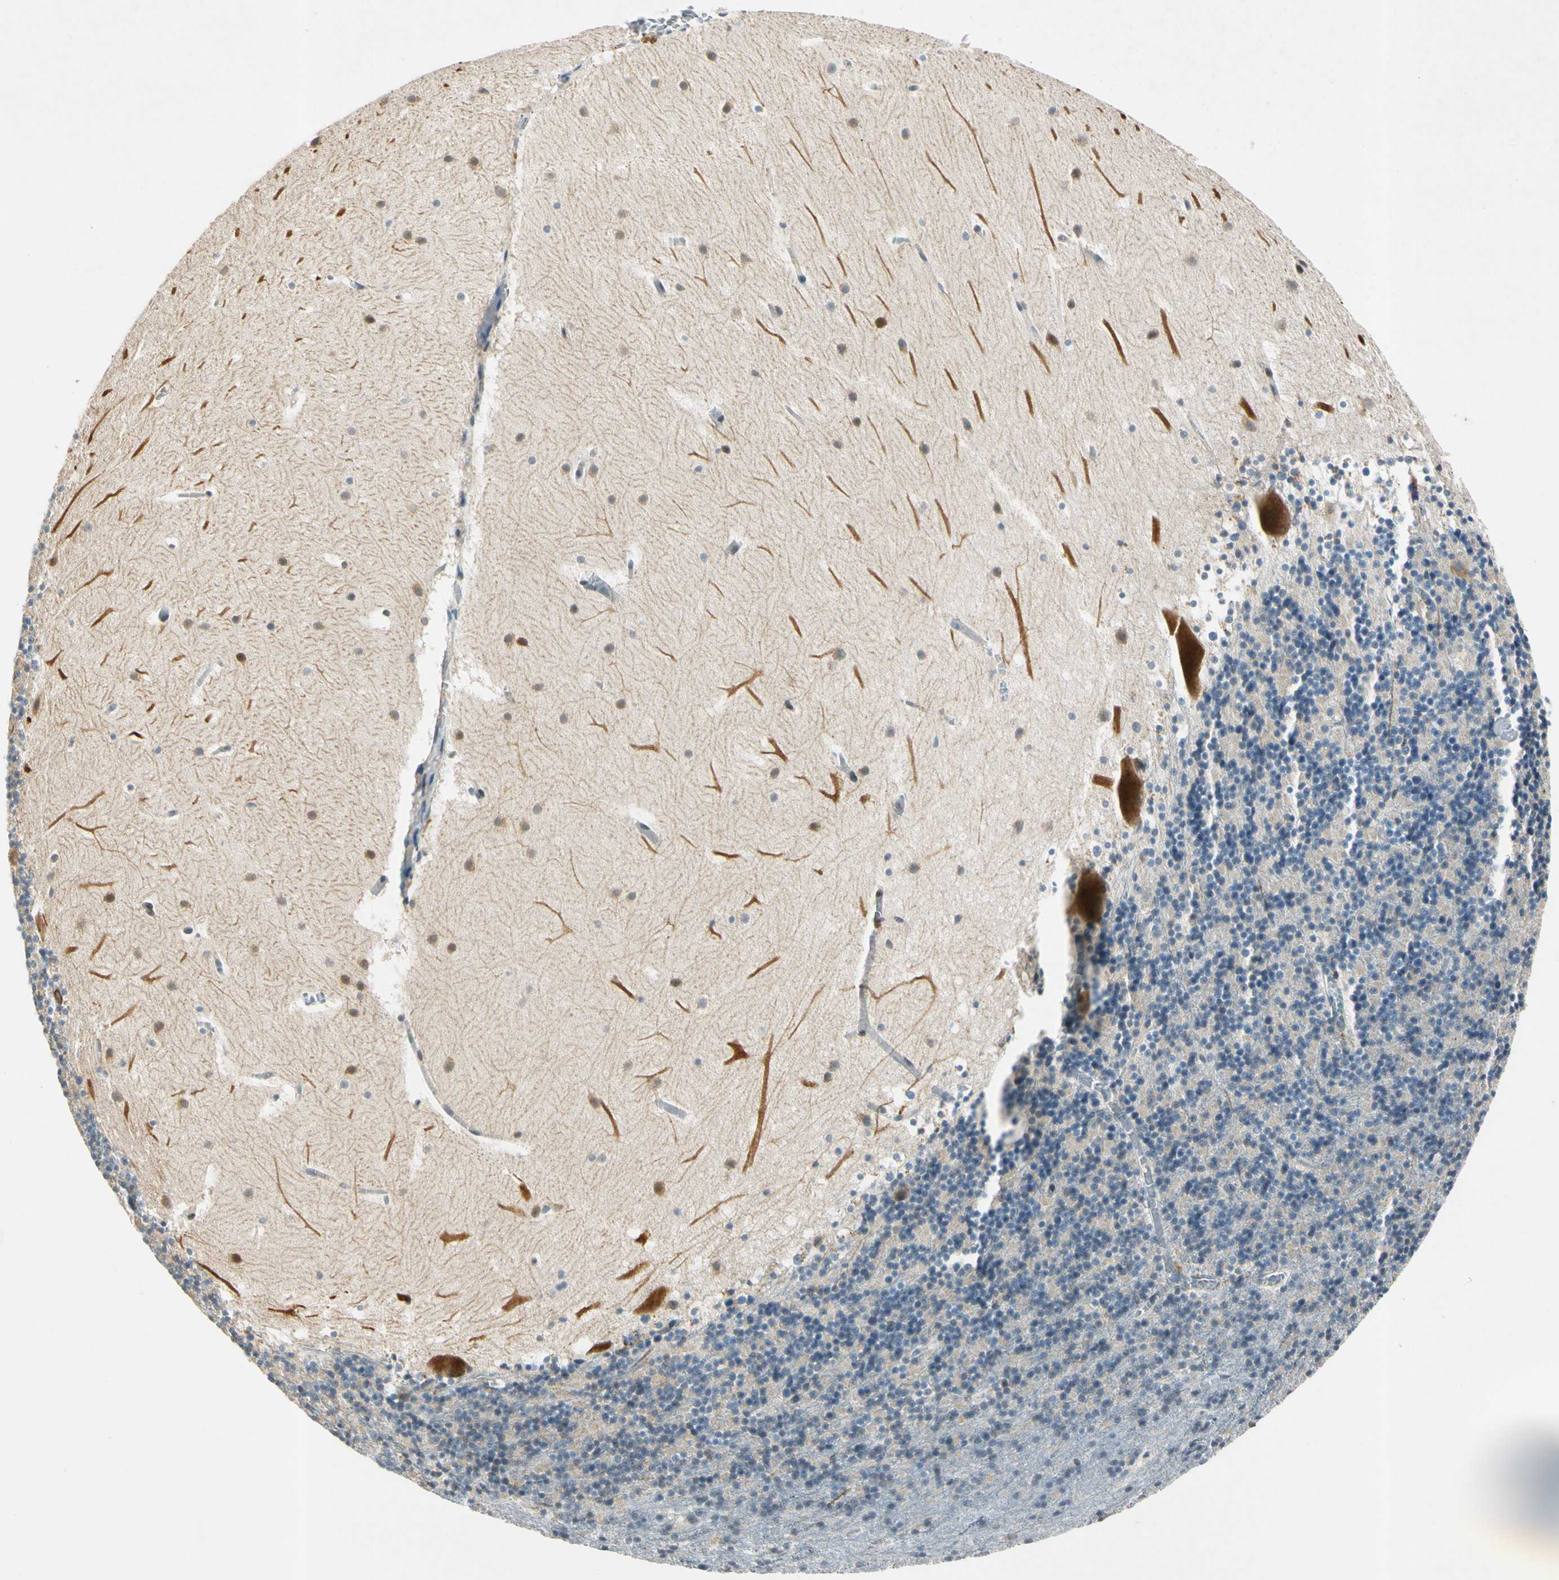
{"staining": {"intensity": "negative", "quantity": "none", "location": "none"}, "tissue": "cerebellum", "cell_type": "Cells in granular layer", "image_type": "normal", "snomed": [{"axis": "morphology", "description": "Normal tissue, NOS"}, {"axis": "topography", "description": "Cerebellum"}], "caption": "DAB immunohistochemical staining of normal human cerebellum exhibits no significant positivity in cells in granular layer.", "gene": "RPS6KB2", "patient": {"sex": "male", "age": 45}}